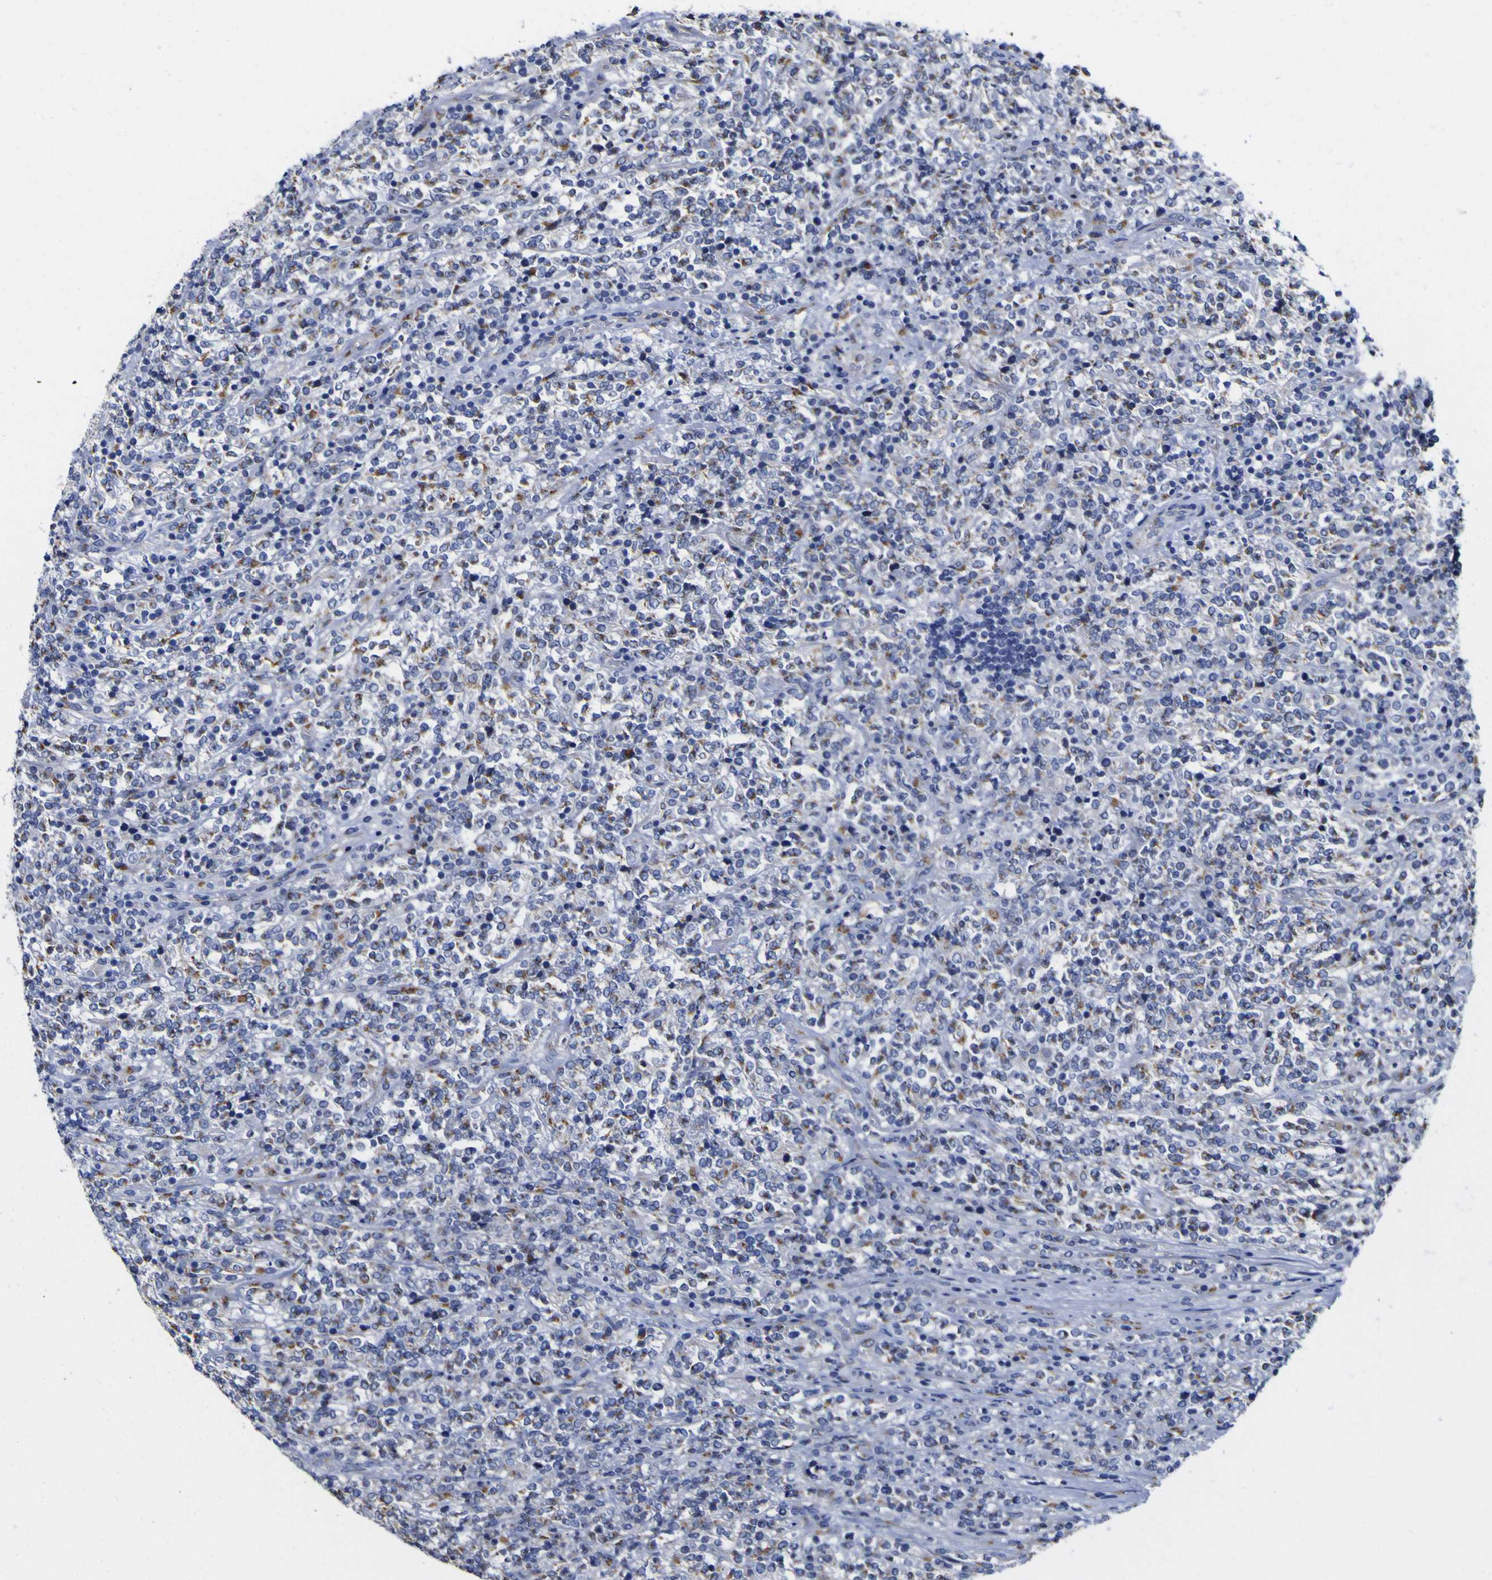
{"staining": {"intensity": "weak", "quantity": ">75%", "location": "cytoplasmic/membranous"}, "tissue": "lymphoma", "cell_type": "Tumor cells", "image_type": "cancer", "snomed": [{"axis": "morphology", "description": "Malignant lymphoma, non-Hodgkin's type, High grade"}, {"axis": "topography", "description": "Soft tissue"}], "caption": "Lymphoma stained with a brown dye demonstrates weak cytoplasmic/membranous positive expression in approximately >75% of tumor cells.", "gene": "GOLM1", "patient": {"sex": "male", "age": 18}}